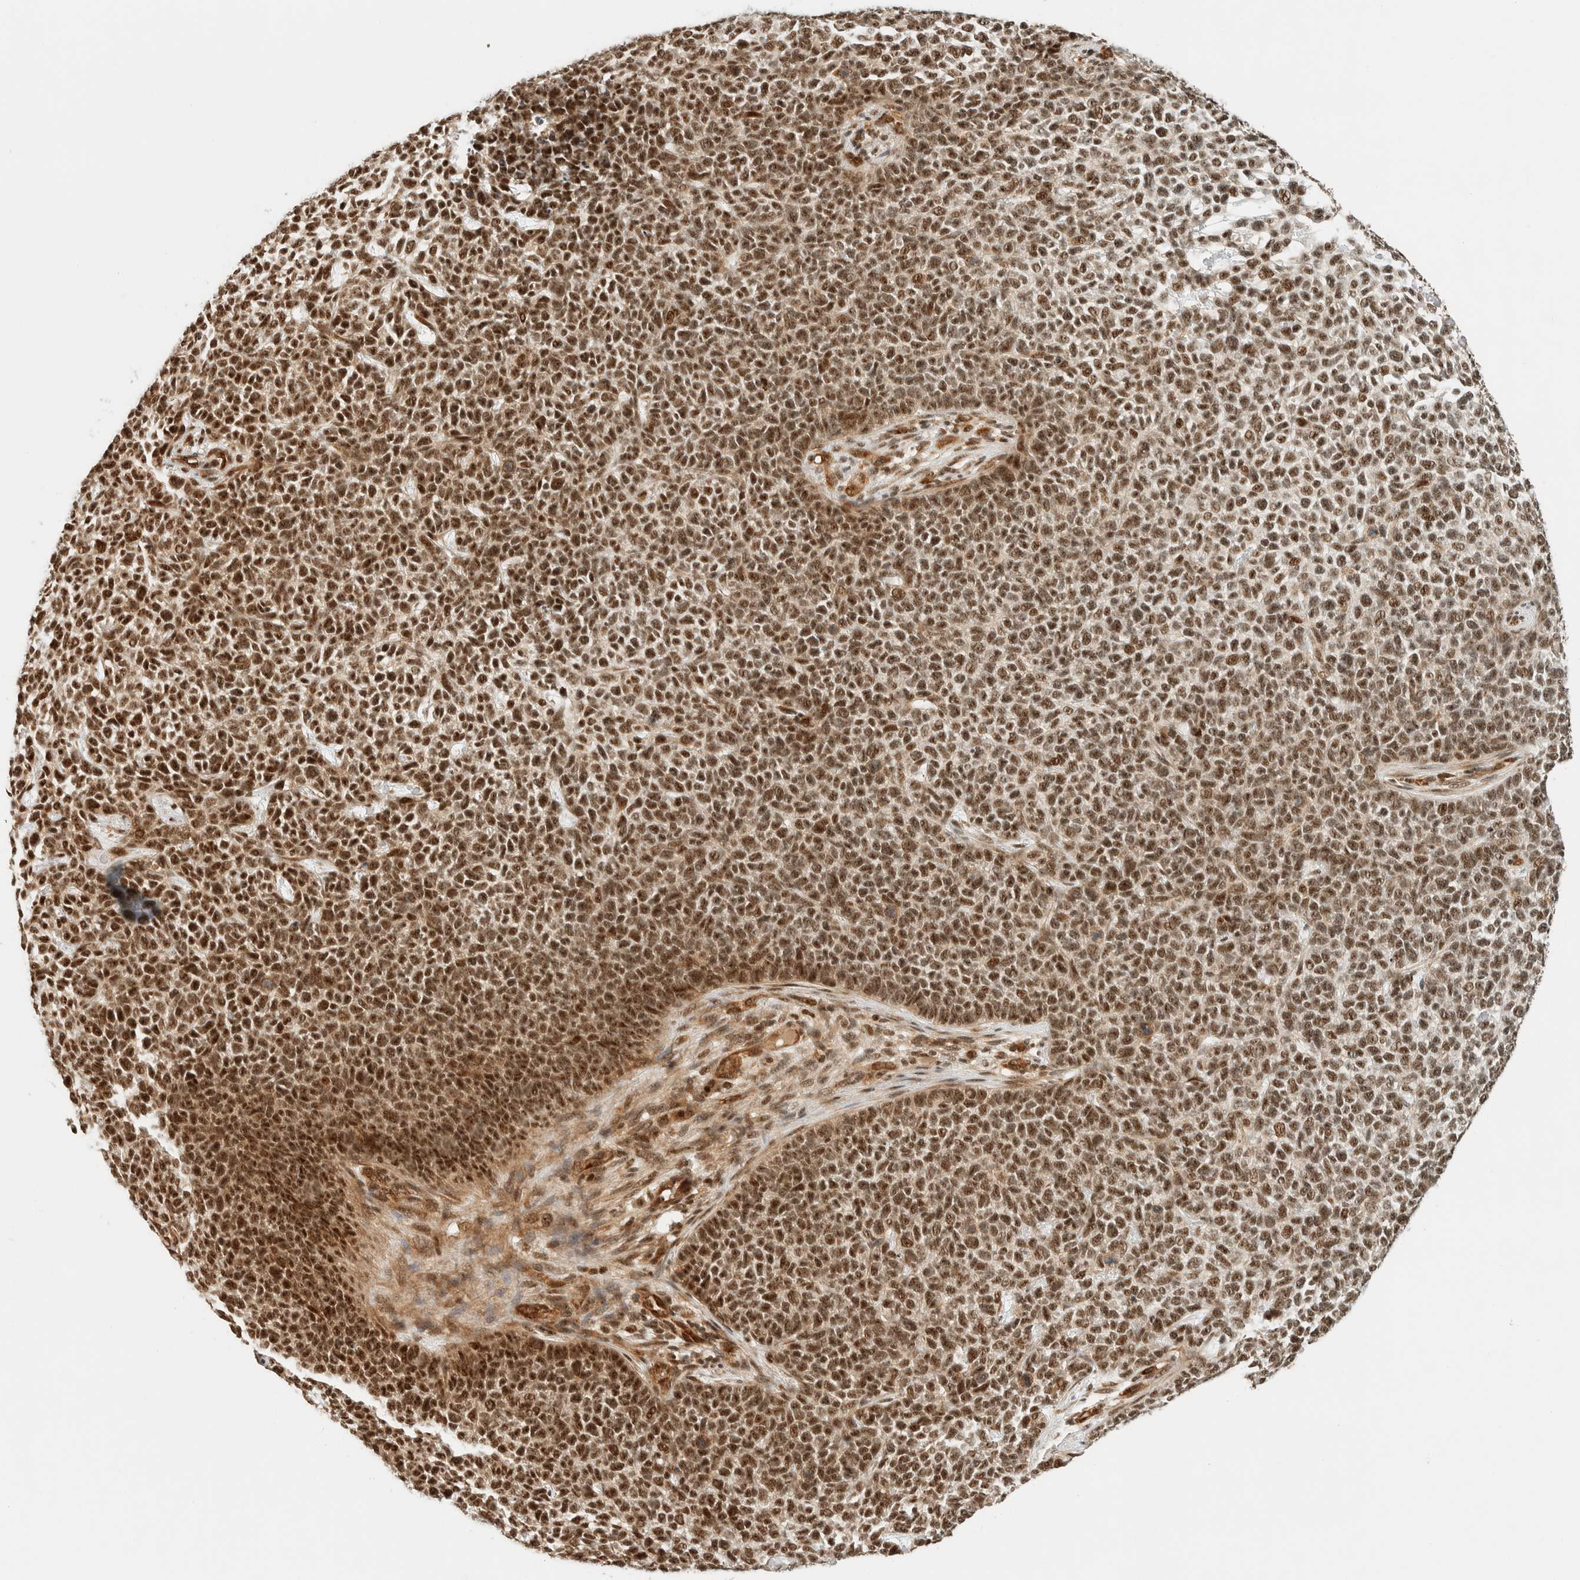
{"staining": {"intensity": "moderate", "quantity": ">75%", "location": "nuclear"}, "tissue": "skin cancer", "cell_type": "Tumor cells", "image_type": "cancer", "snomed": [{"axis": "morphology", "description": "Basal cell carcinoma"}, {"axis": "topography", "description": "Skin"}], "caption": "Skin cancer (basal cell carcinoma) stained for a protein displays moderate nuclear positivity in tumor cells.", "gene": "SIK1", "patient": {"sex": "female", "age": 84}}